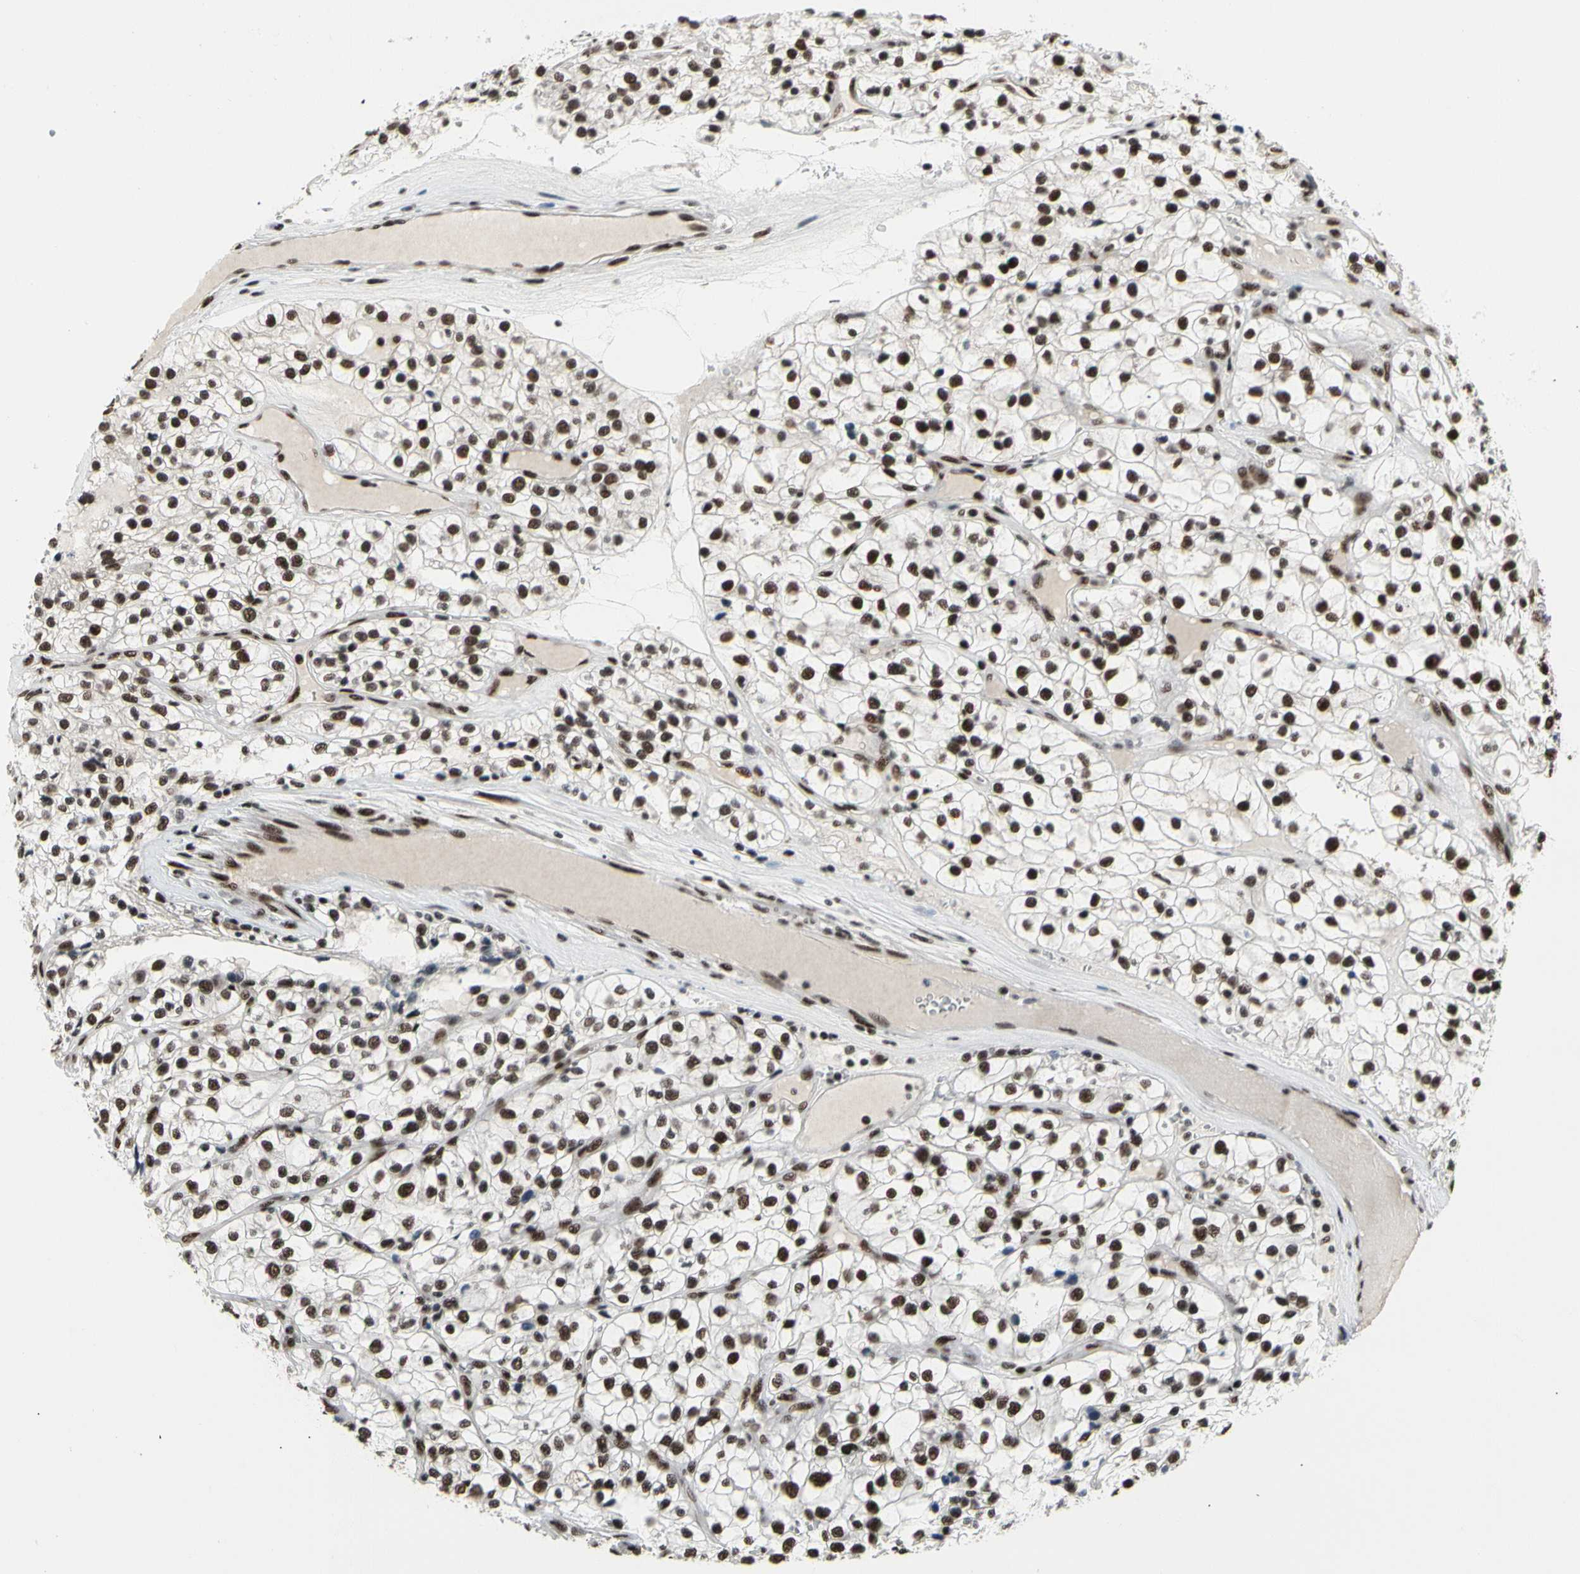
{"staining": {"intensity": "strong", "quantity": ">75%", "location": "nuclear"}, "tissue": "renal cancer", "cell_type": "Tumor cells", "image_type": "cancer", "snomed": [{"axis": "morphology", "description": "Adenocarcinoma, NOS"}, {"axis": "topography", "description": "Kidney"}], "caption": "The histopathology image demonstrates a brown stain indicating the presence of a protein in the nuclear of tumor cells in renal cancer.", "gene": "SRSF11", "patient": {"sex": "female", "age": 57}}